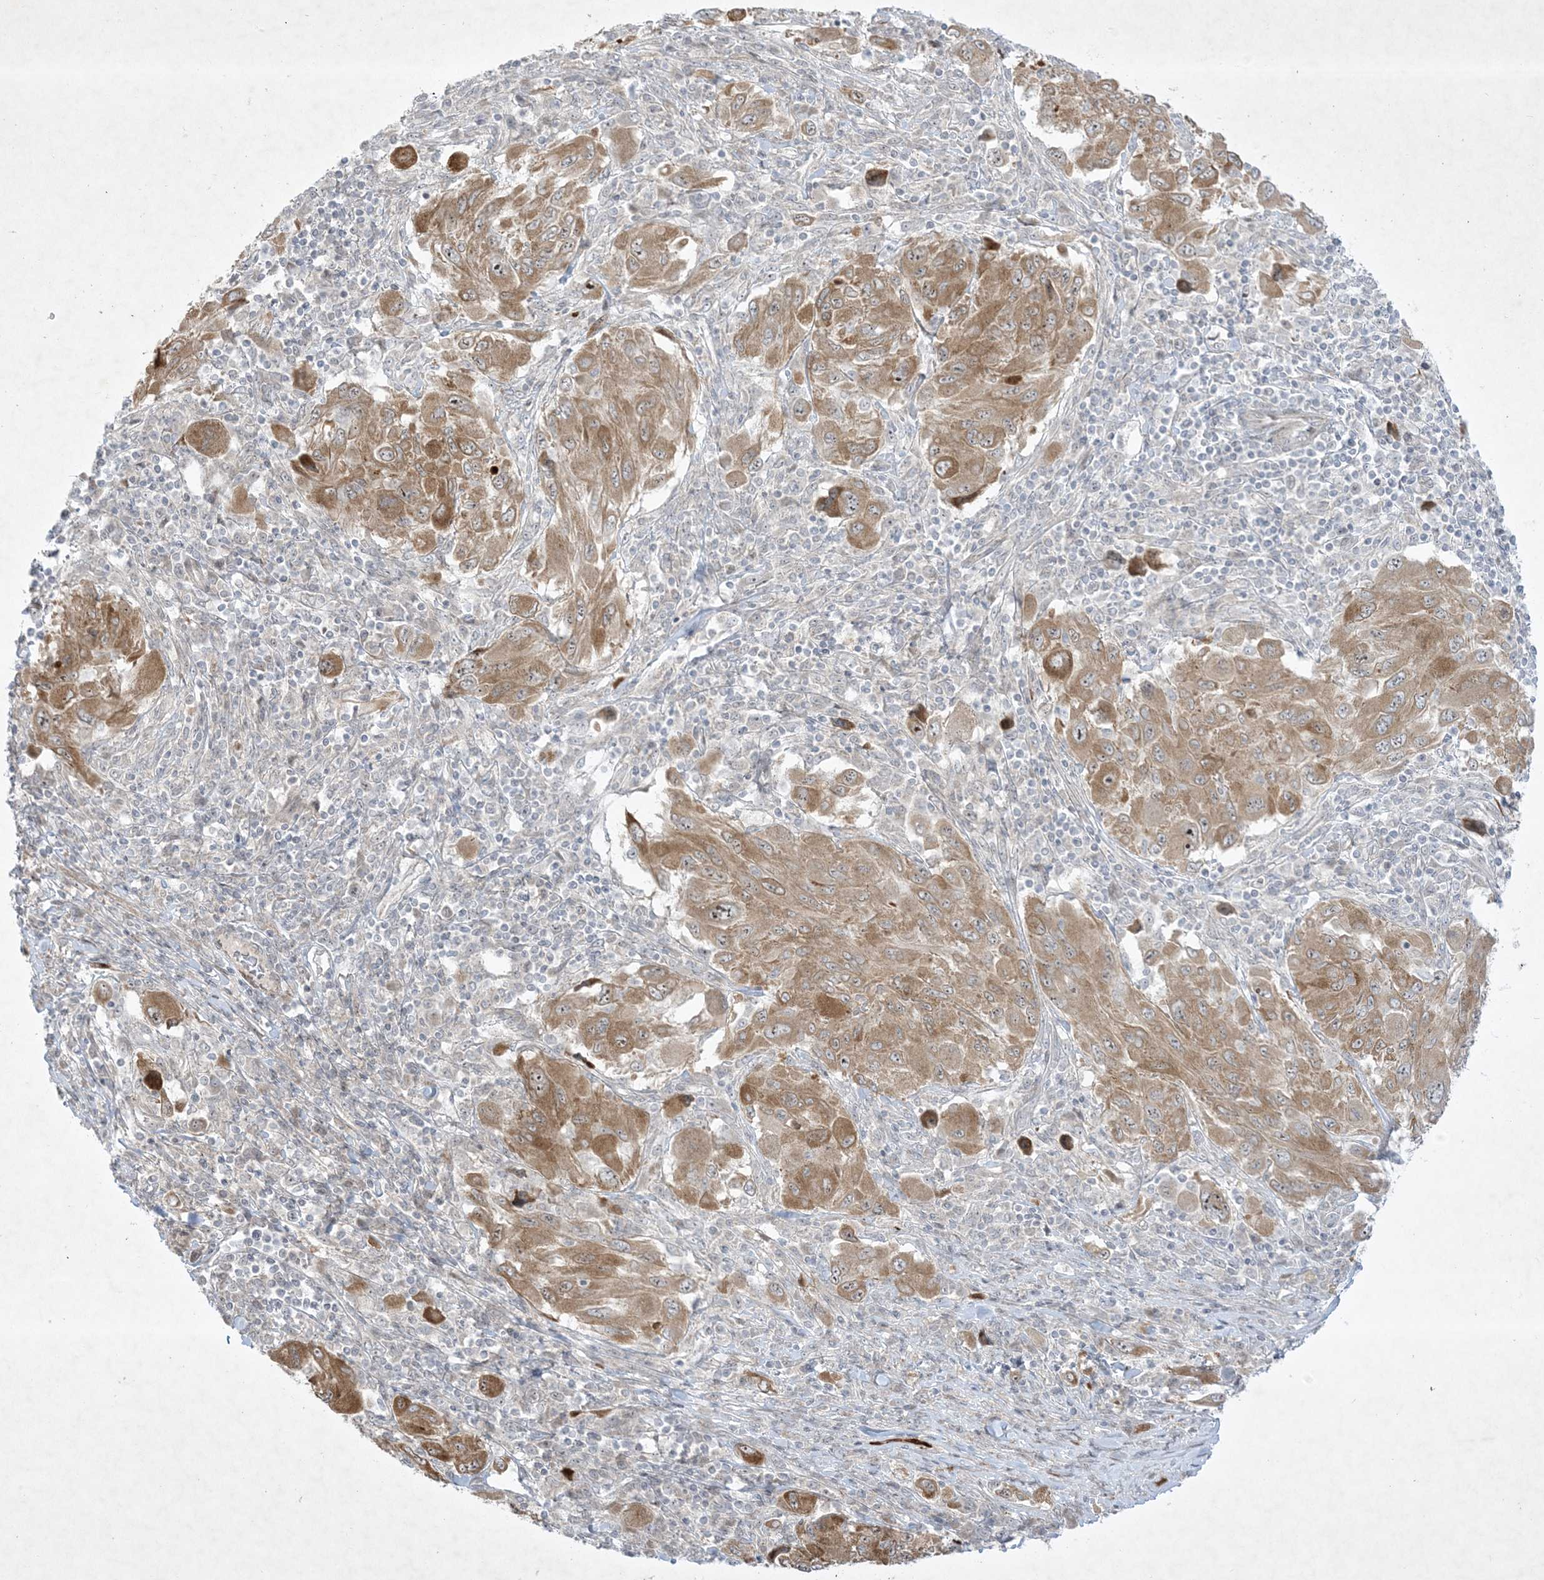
{"staining": {"intensity": "moderate", "quantity": ">75%", "location": "cytoplasmic/membranous,nuclear"}, "tissue": "melanoma", "cell_type": "Tumor cells", "image_type": "cancer", "snomed": [{"axis": "morphology", "description": "Malignant melanoma, NOS"}, {"axis": "topography", "description": "Skin"}], "caption": "Protein expression analysis of human malignant melanoma reveals moderate cytoplasmic/membranous and nuclear expression in approximately >75% of tumor cells.", "gene": "SOGA3", "patient": {"sex": "female", "age": 91}}